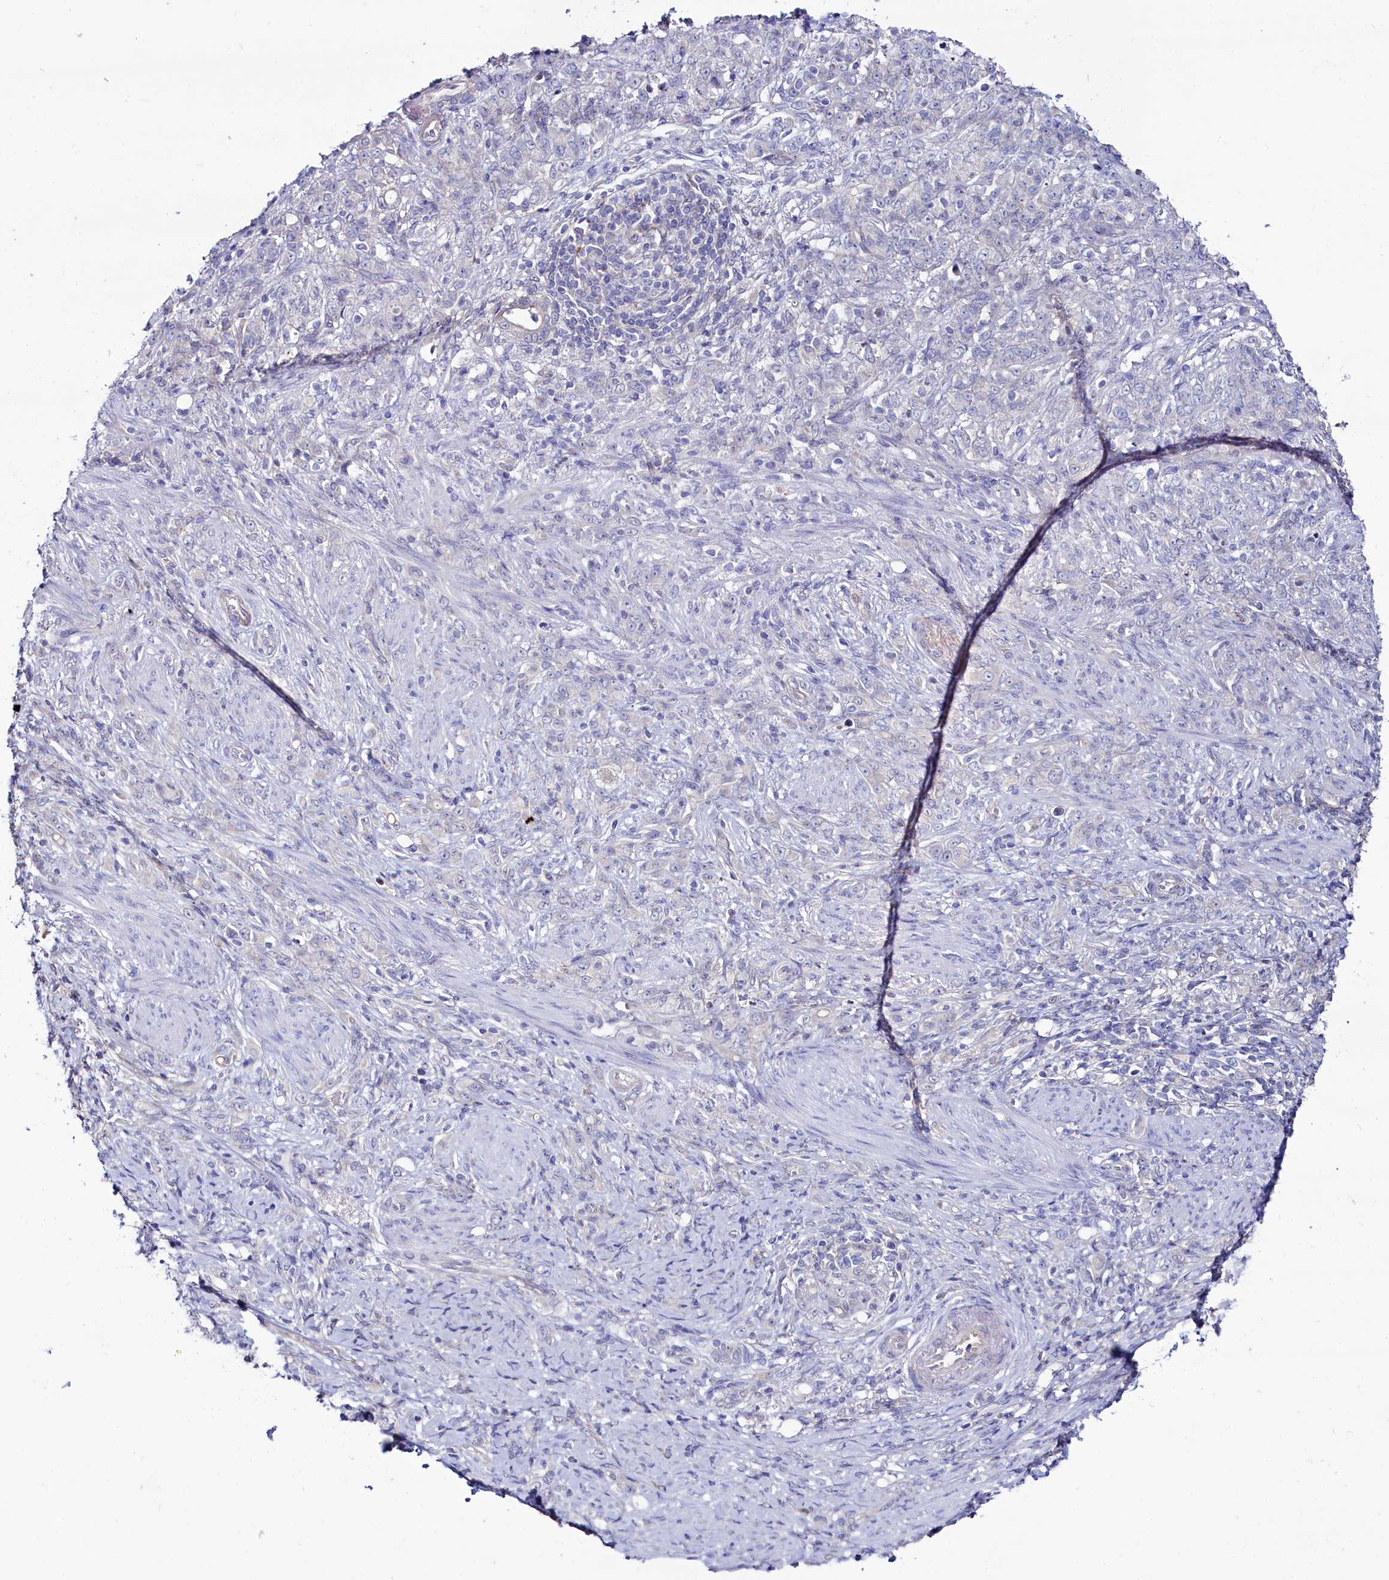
{"staining": {"intensity": "negative", "quantity": "none", "location": "none"}, "tissue": "stomach cancer", "cell_type": "Tumor cells", "image_type": "cancer", "snomed": [{"axis": "morphology", "description": "Adenocarcinoma, NOS"}, {"axis": "topography", "description": "Stomach"}], "caption": "This image is of adenocarcinoma (stomach) stained with immunohistochemistry (IHC) to label a protein in brown with the nuclei are counter-stained blue. There is no staining in tumor cells.", "gene": "ASTE1", "patient": {"sex": "female", "age": 79}}